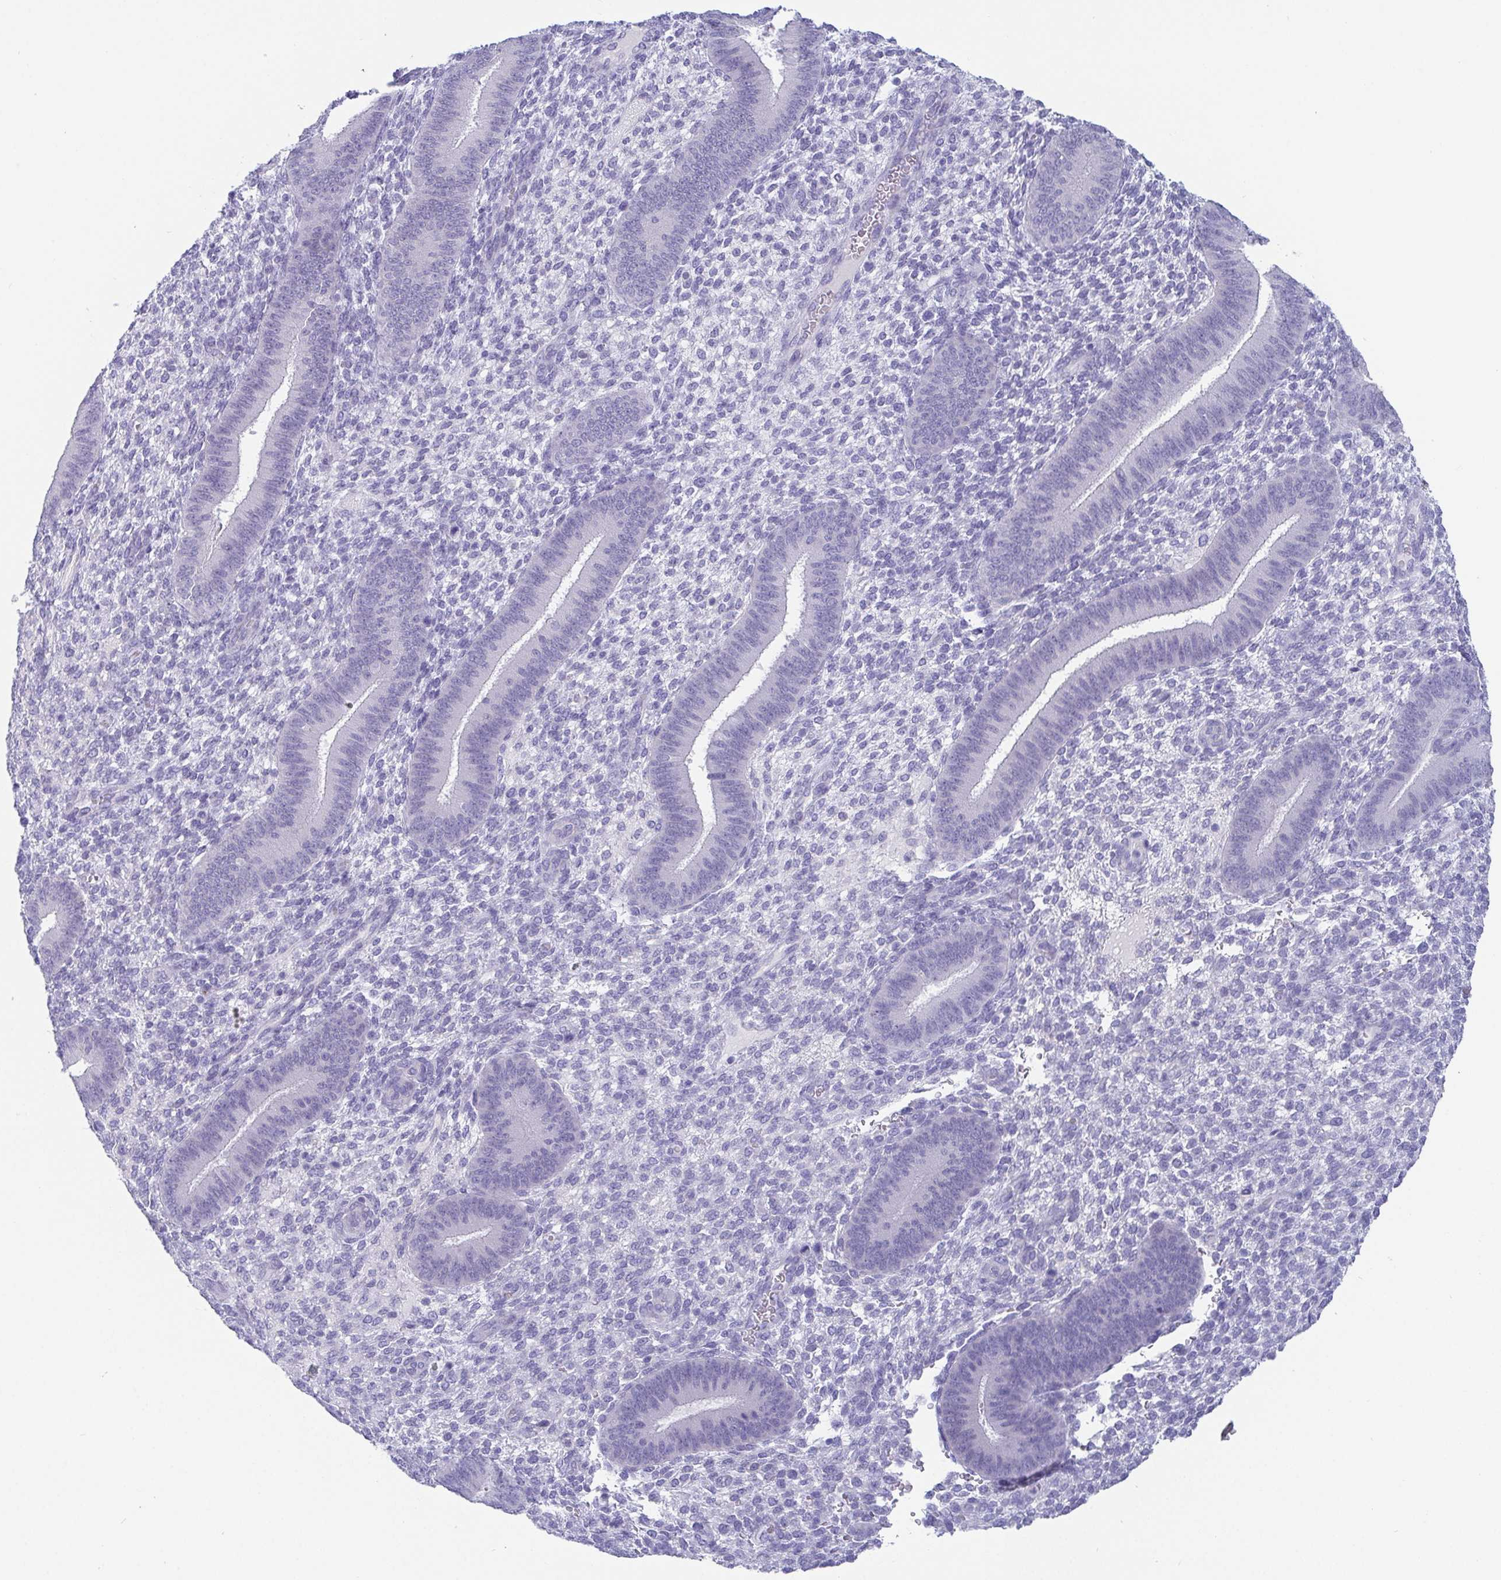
{"staining": {"intensity": "negative", "quantity": "none", "location": "none"}, "tissue": "endometrium", "cell_type": "Cells in endometrial stroma", "image_type": "normal", "snomed": [{"axis": "morphology", "description": "Normal tissue, NOS"}, {"axis": "topography", "description": "Endometrium"}], "caption": "This is a histopathology image of immunohistochemistry staining of normal endometrium, which shows no positivity in cells in endometrial stroma.", "gene": "SCGN", "patient": {"sex": "female", "age": 39}}